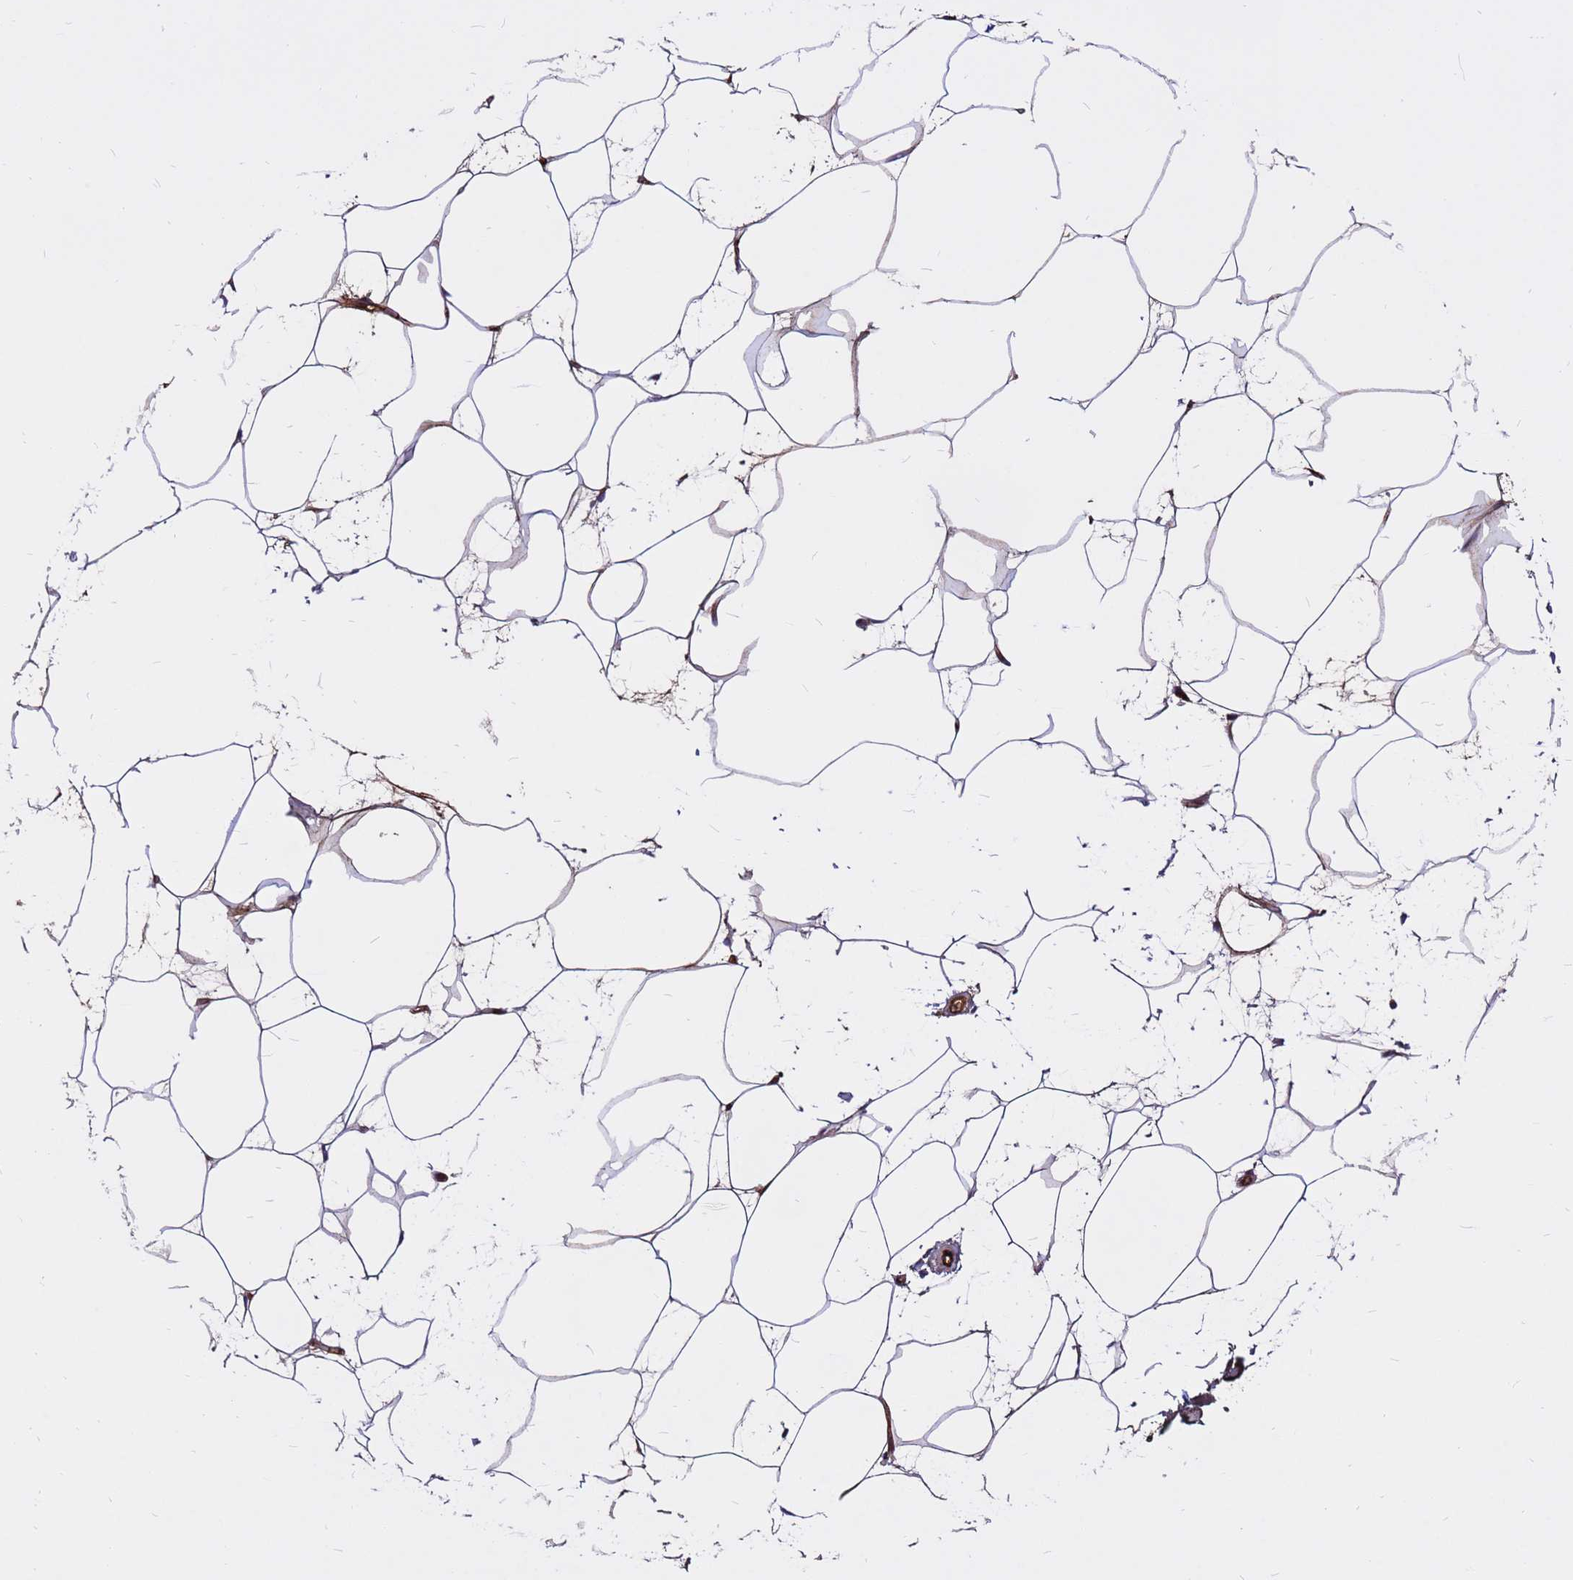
{"staining": {"intensity": "moderate", "quantity": "25%-75%", "location": "cytoplasmic/membranous"}, "tissue": "adipose tissue", "cell_type": "Adipocytes", "image_type": "normal", "snomed": [{"axis": "morphology", "description": "Normal tissue, NOS"}, {"axis": "topography", "description": "Adipose tissue"}], "caption": "DAB immunohistochemical staining of normal human adipose tissue shows moderate cytoplasmic/membranous protein staining in about 25%-75% of adipocytes.", "gene": "CRHBP", "patient": {"sex": "female", "age": 37}}